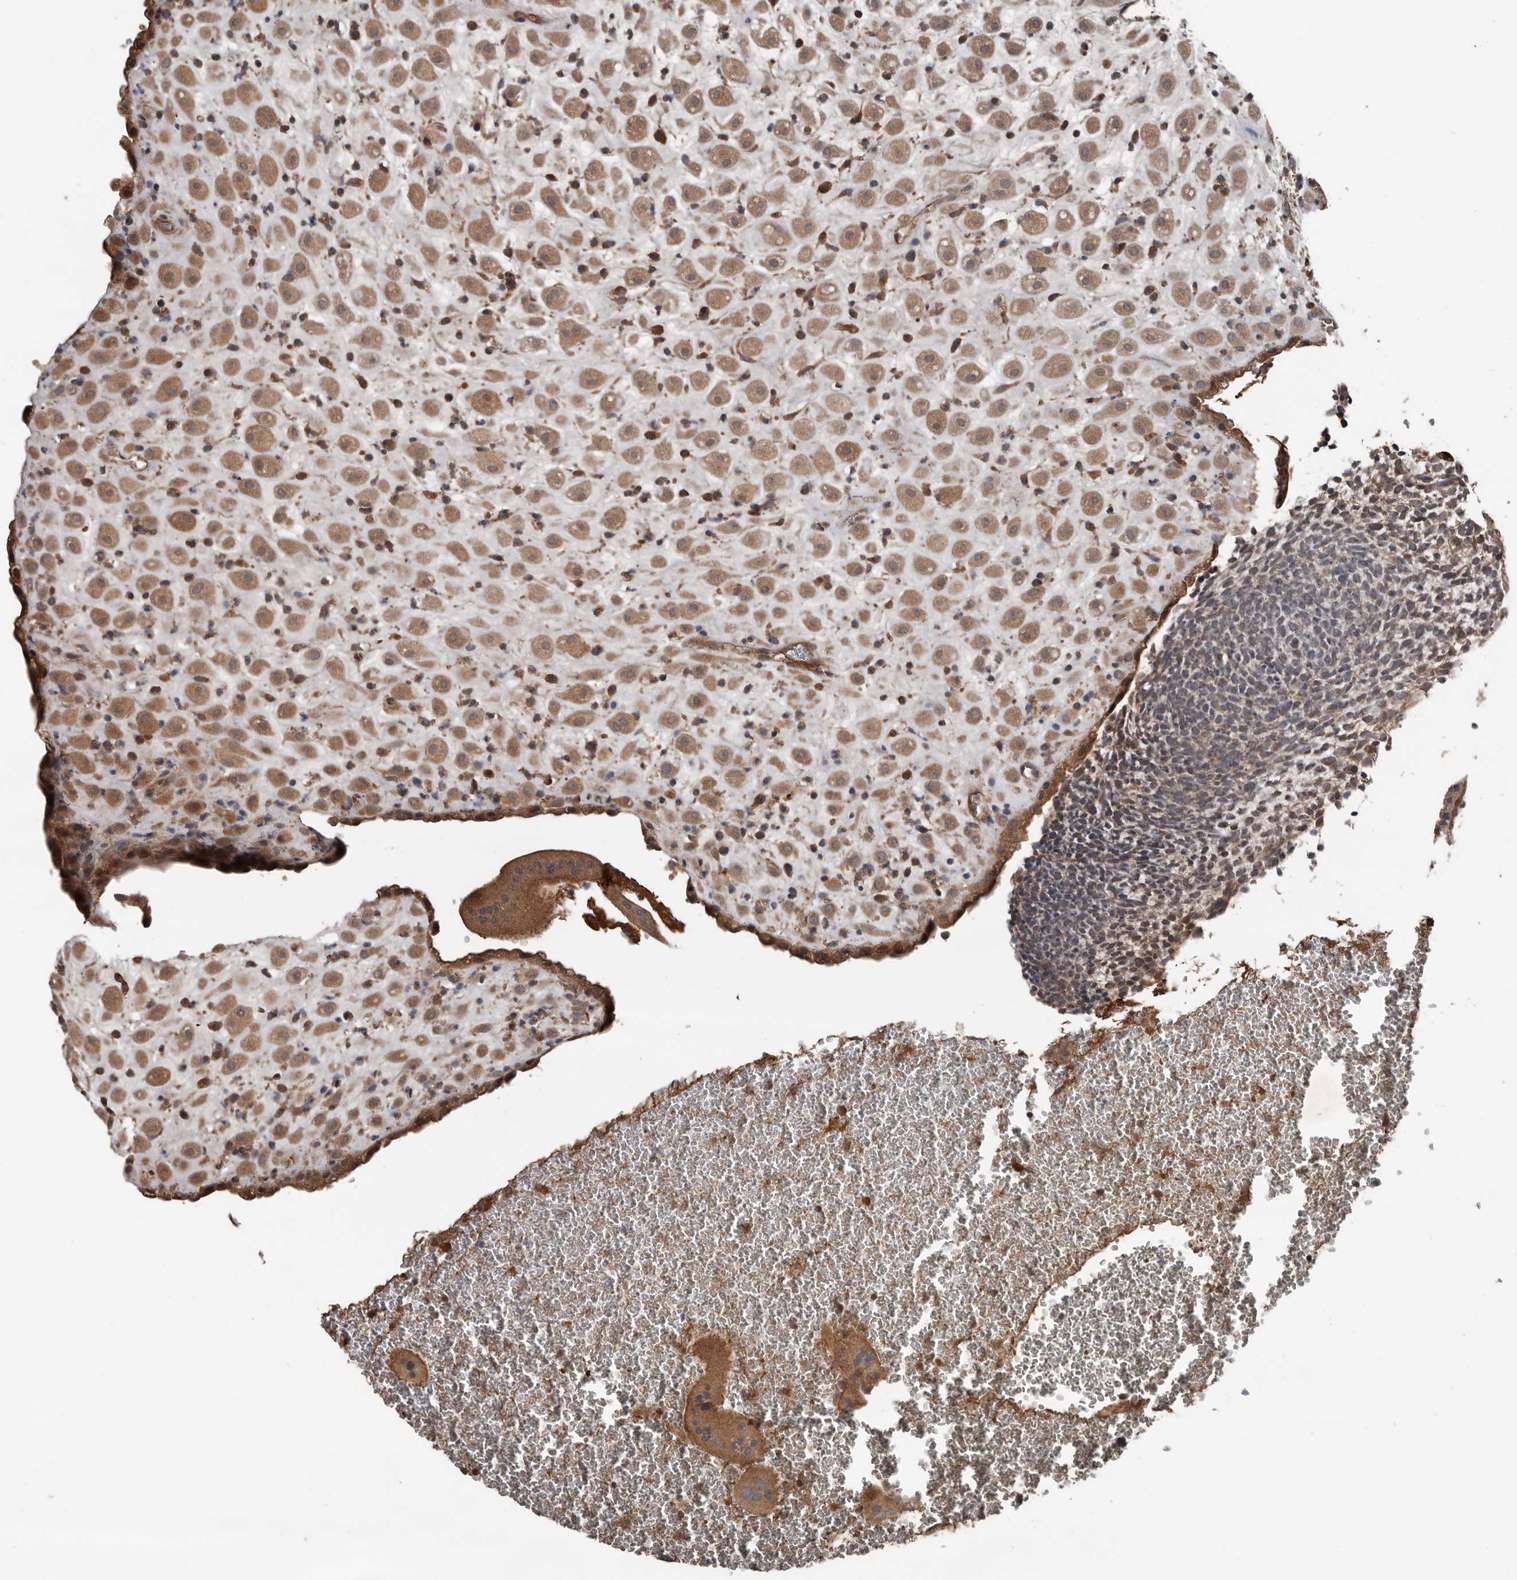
{"staining": {"intensity": "moderate", "quantity": ">75%", "location": "cytoplasmic/membranous"}, "tissue": "placenta", "cell_type": "Decidual cells", "image_type": "normal", "snomed": [{"axis": "morphology", "description": "Normal tissue, NOS"}, {"axis": "topography", "description": "Placenta"}], "caption": "Moderate cytoplasmic/membranous expression is present in approximately >75% of decidual cells in unremarkable placenta.", "gene": "DNAJB4", "patient": {"sex": "female", "age": 35}}